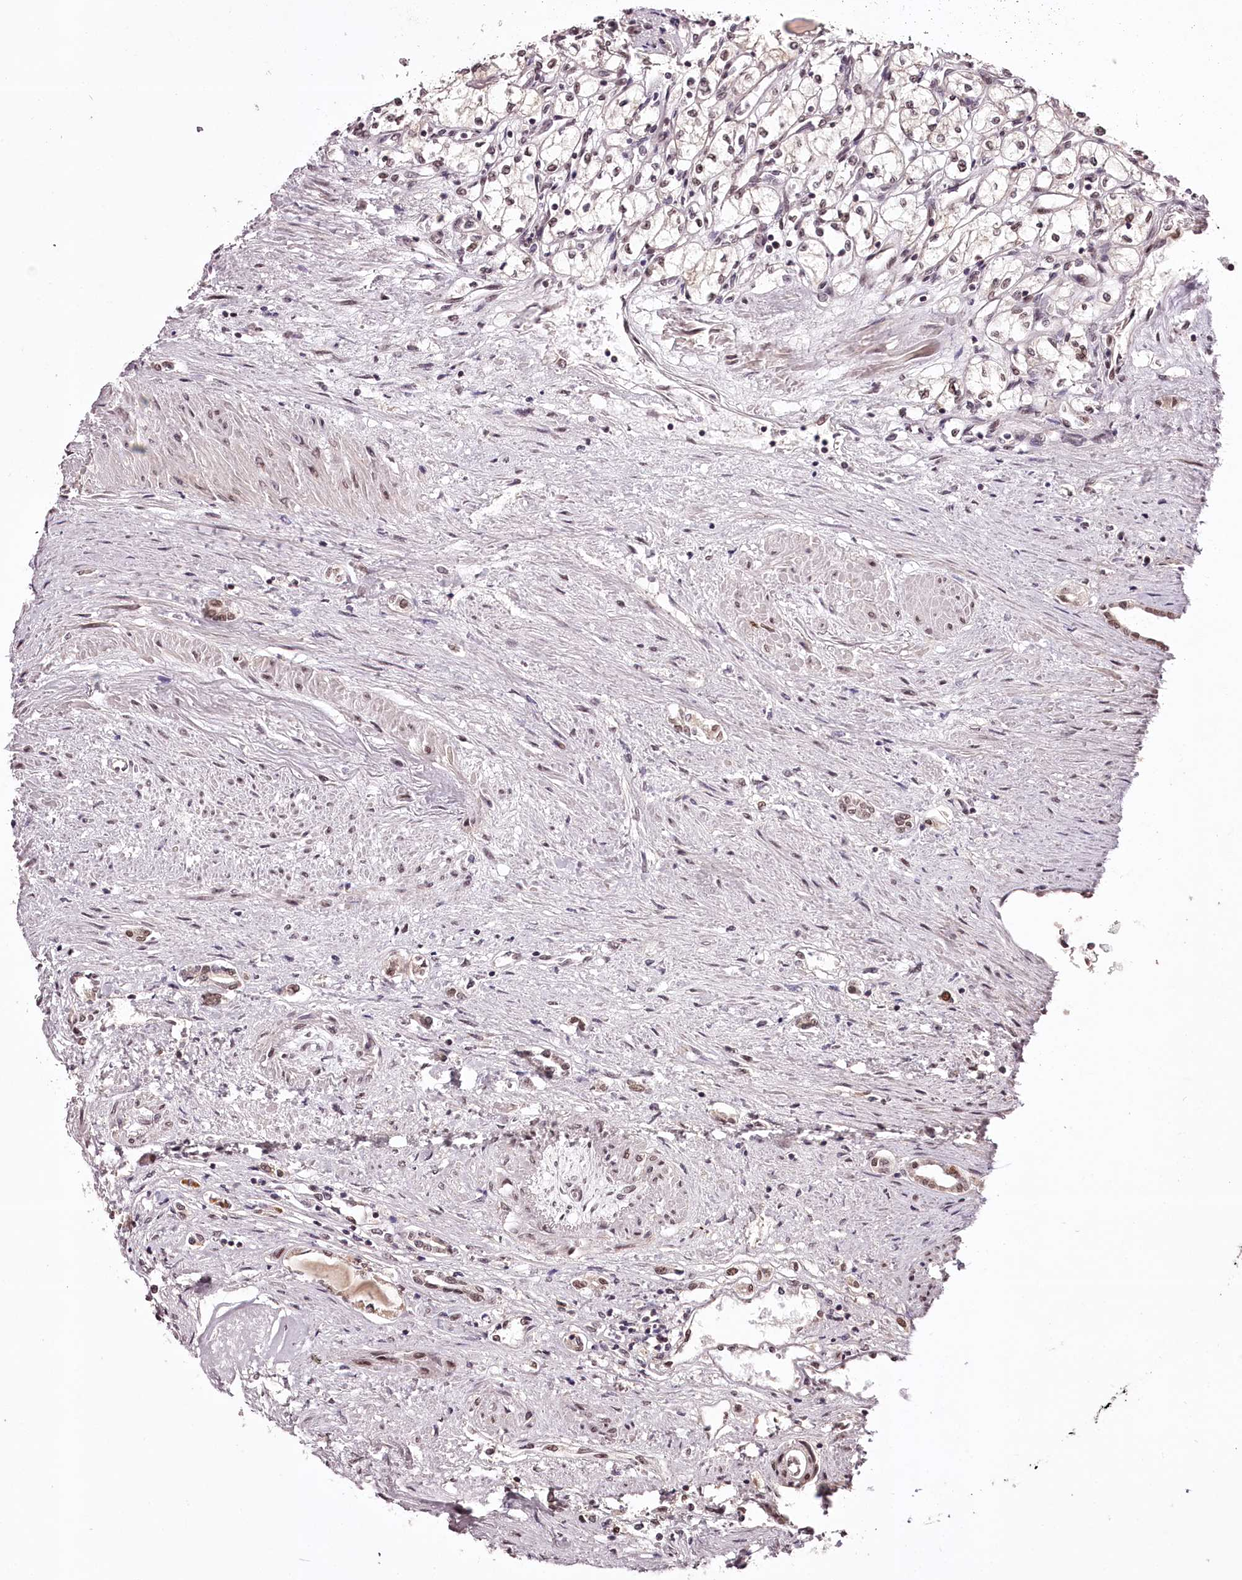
{"staining": {"intensity": "weak", "quantity": "<25%", "location": "nuclear"}, "tissue": "renal cancer", "cell_type": "Tumor cells", "image_type": "cancer", "snomed": [{"axis": "morphology", "description": "Adenocarcinoma, NOS"}, {"axis": "topography", "description": "Kidney"}], "caption": "Tumor cells are negative for brown protein staining in adenocarcinoma (renal). The staining was performed using DAB (3,3'-diaminobenzidine) to visualize the protein expression in brown, while the nuclei were stained in blue with hematoxylin (Magnification: 20x).", "gene": "TTC33", "patient": {"sex": "male", "age": 59}}